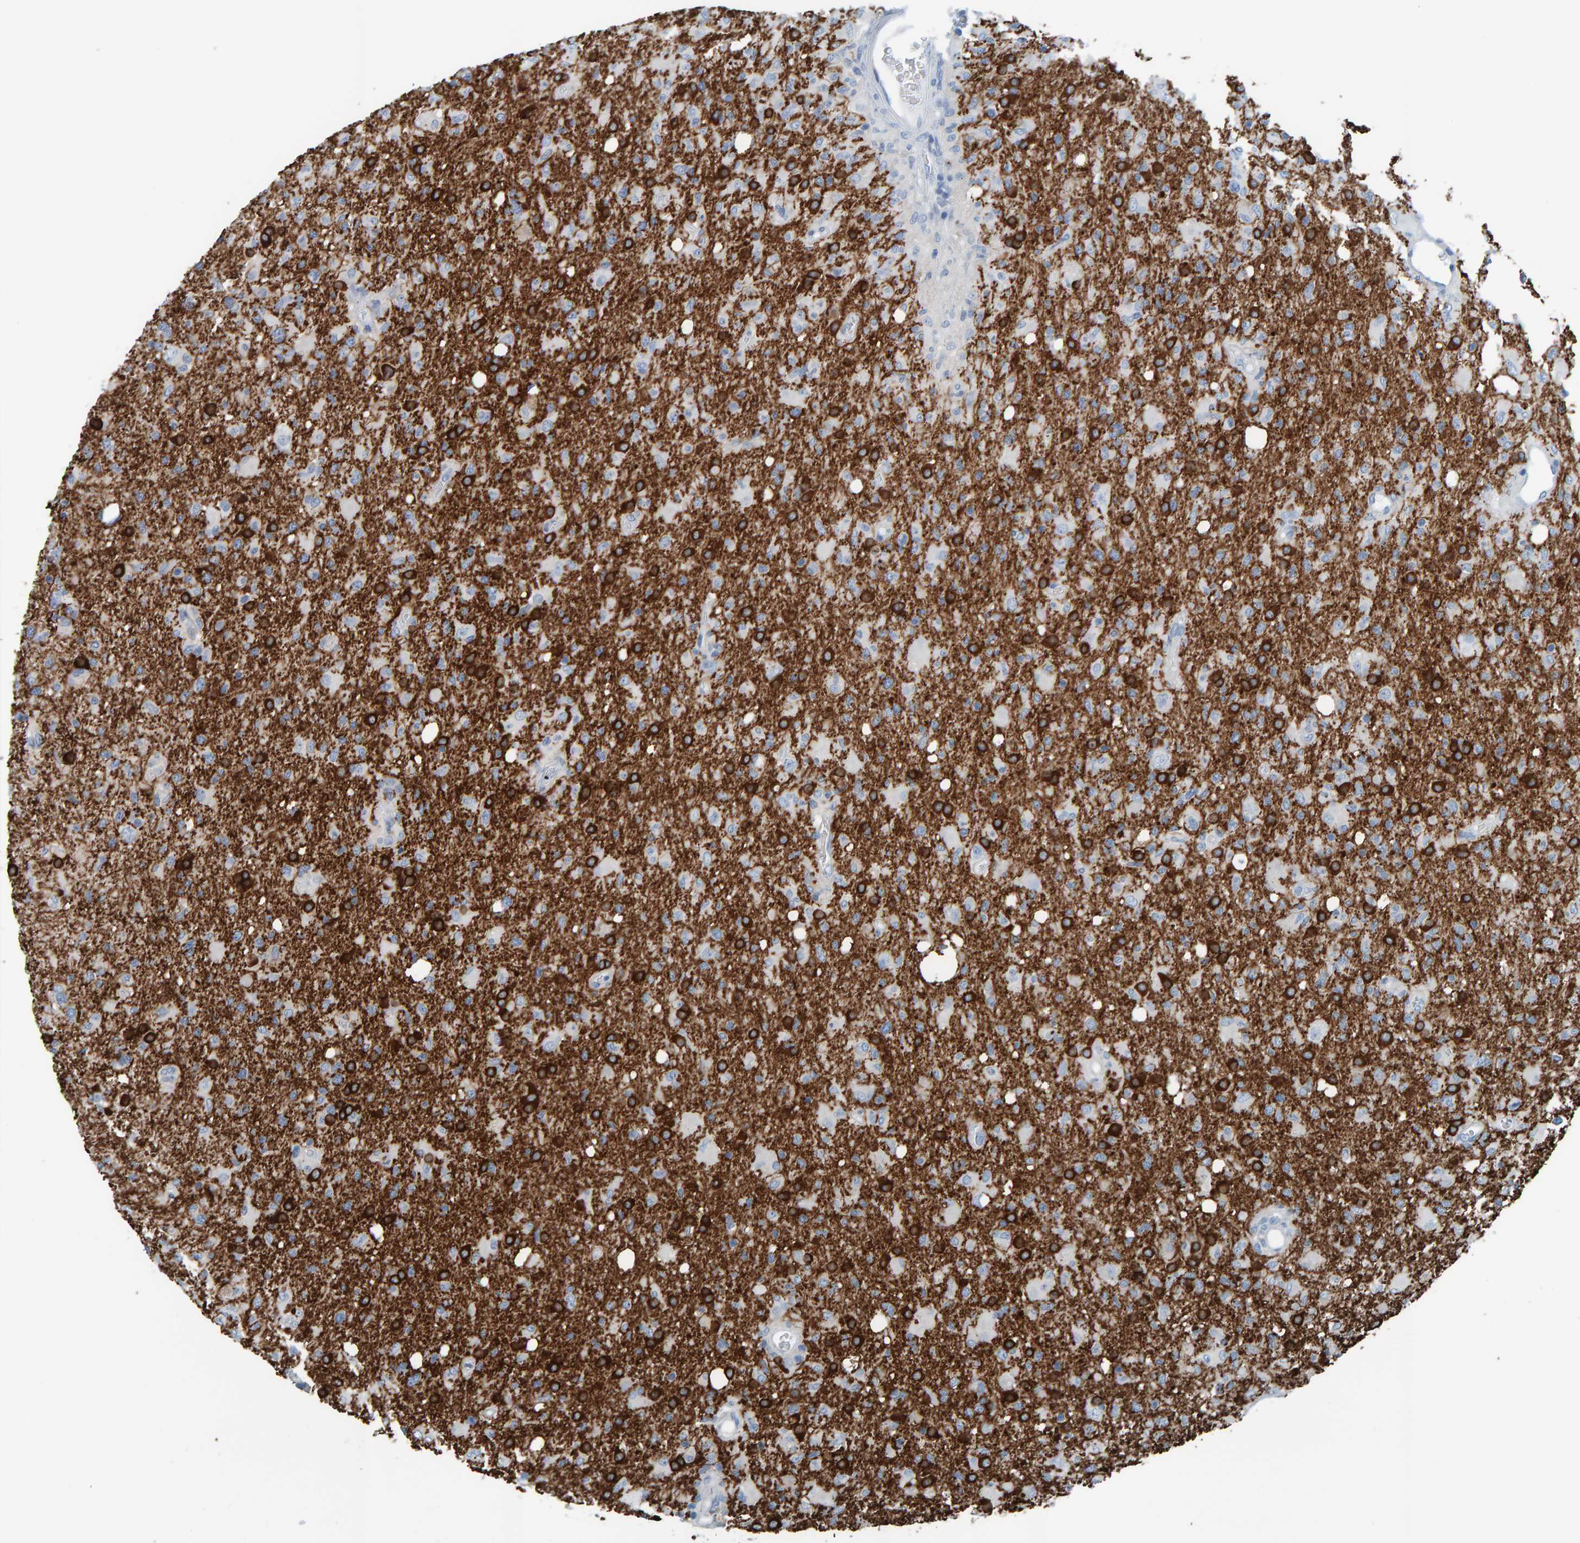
{"staining": {"intensity": "strong", "quantity": "25%-75%", "location": "cytoplasmic/membranous"}, "tissue": "glioma", "cell_type": "Tumor cells", "image_type": "cancer", "snomed": [{"axis": "morphology", "description": "Glioma, malignant, High grade"}, {"axis": "topography", "description": "Brain"}], "caption": "Human glioma stained for a protein (brown) shows strong cytoplasmic/membranous positive expression in about 25%-75% of tumor cells.", "gene": "CNP", "patient": {"sex": "female", "age": 57}}